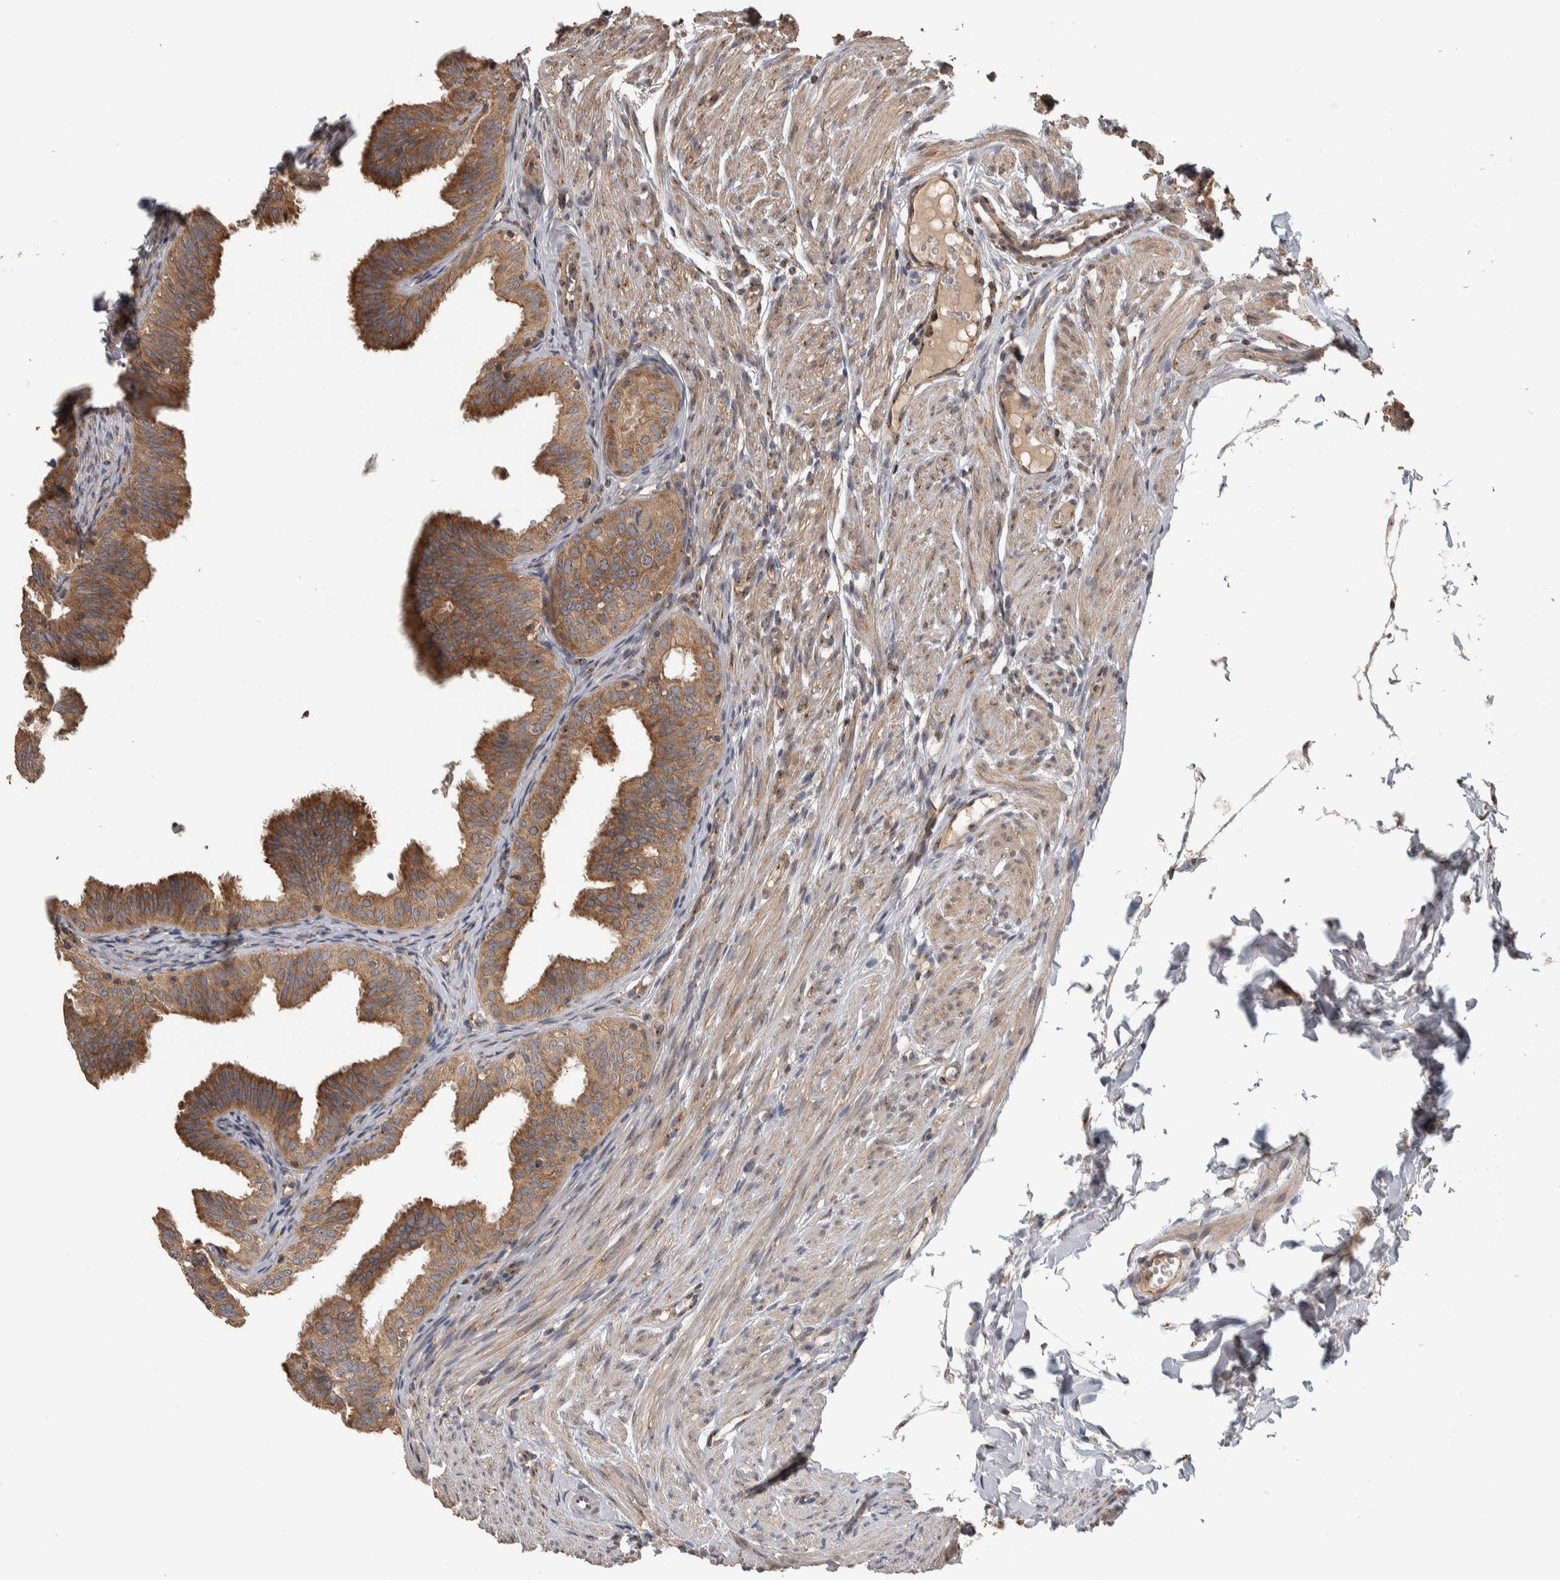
{"staining": {"intensity": "moderate", "quantity": ">75%", "location": "cytoplasmic/membranous"}, "tissue": "fallopian tube", "cell_type": "Glandular cells", "image_type": "normal", "snomed": [{"axis": "morphology", "description": "Normal tissue, NOS"}, {"axis": "topography", "description": "Fallopian tube"}], "caption": "DAB immunohistochemical staining of unremarkable human fallopian tube shows moderate cytoplasmic/membranous protein staining in approximately >75% of glandular cells.", "gene": "IFRD1", "patient": {"sex": "female", "age": 35}}